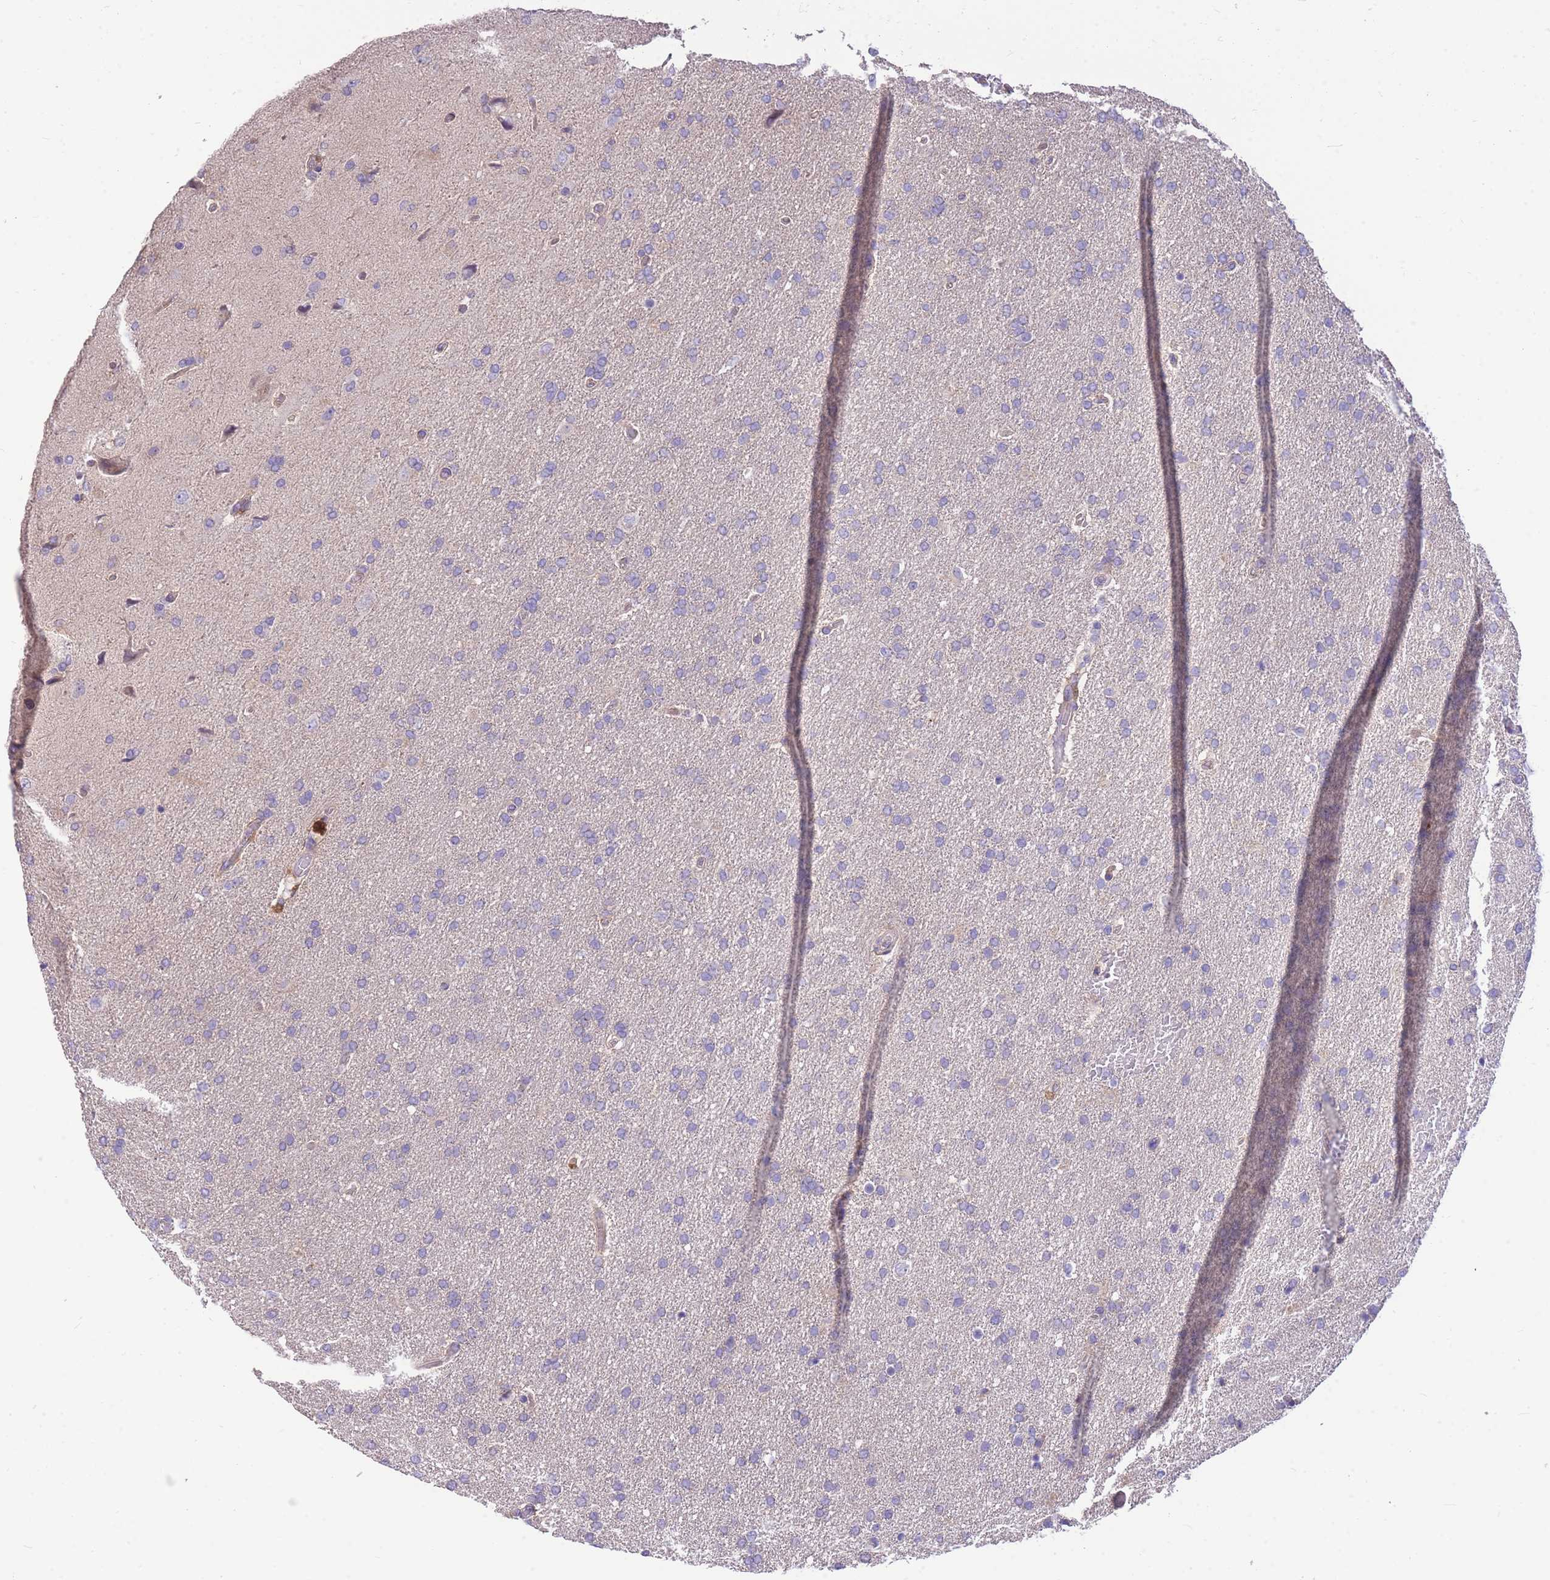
{"staining": {"intensity": "negative", "quantity": "none", "location": "none"}, "tissue": "glioma", "cell_type": "Tumor cells", "image_type": "cancer", "snomed": [{"axis": "morphology", "description": "Glioma, malignant, High grade"}, {"axis": "topography", "description": "Brain"}], "caption": "The micrograph displays no staining of tumor cells in malignant glioma (high-grade). (Brightfield microscopy of DAB IHC at high magnification).", "gene": "OR5T1", "patient": {"sex": "male", "age": 72}}